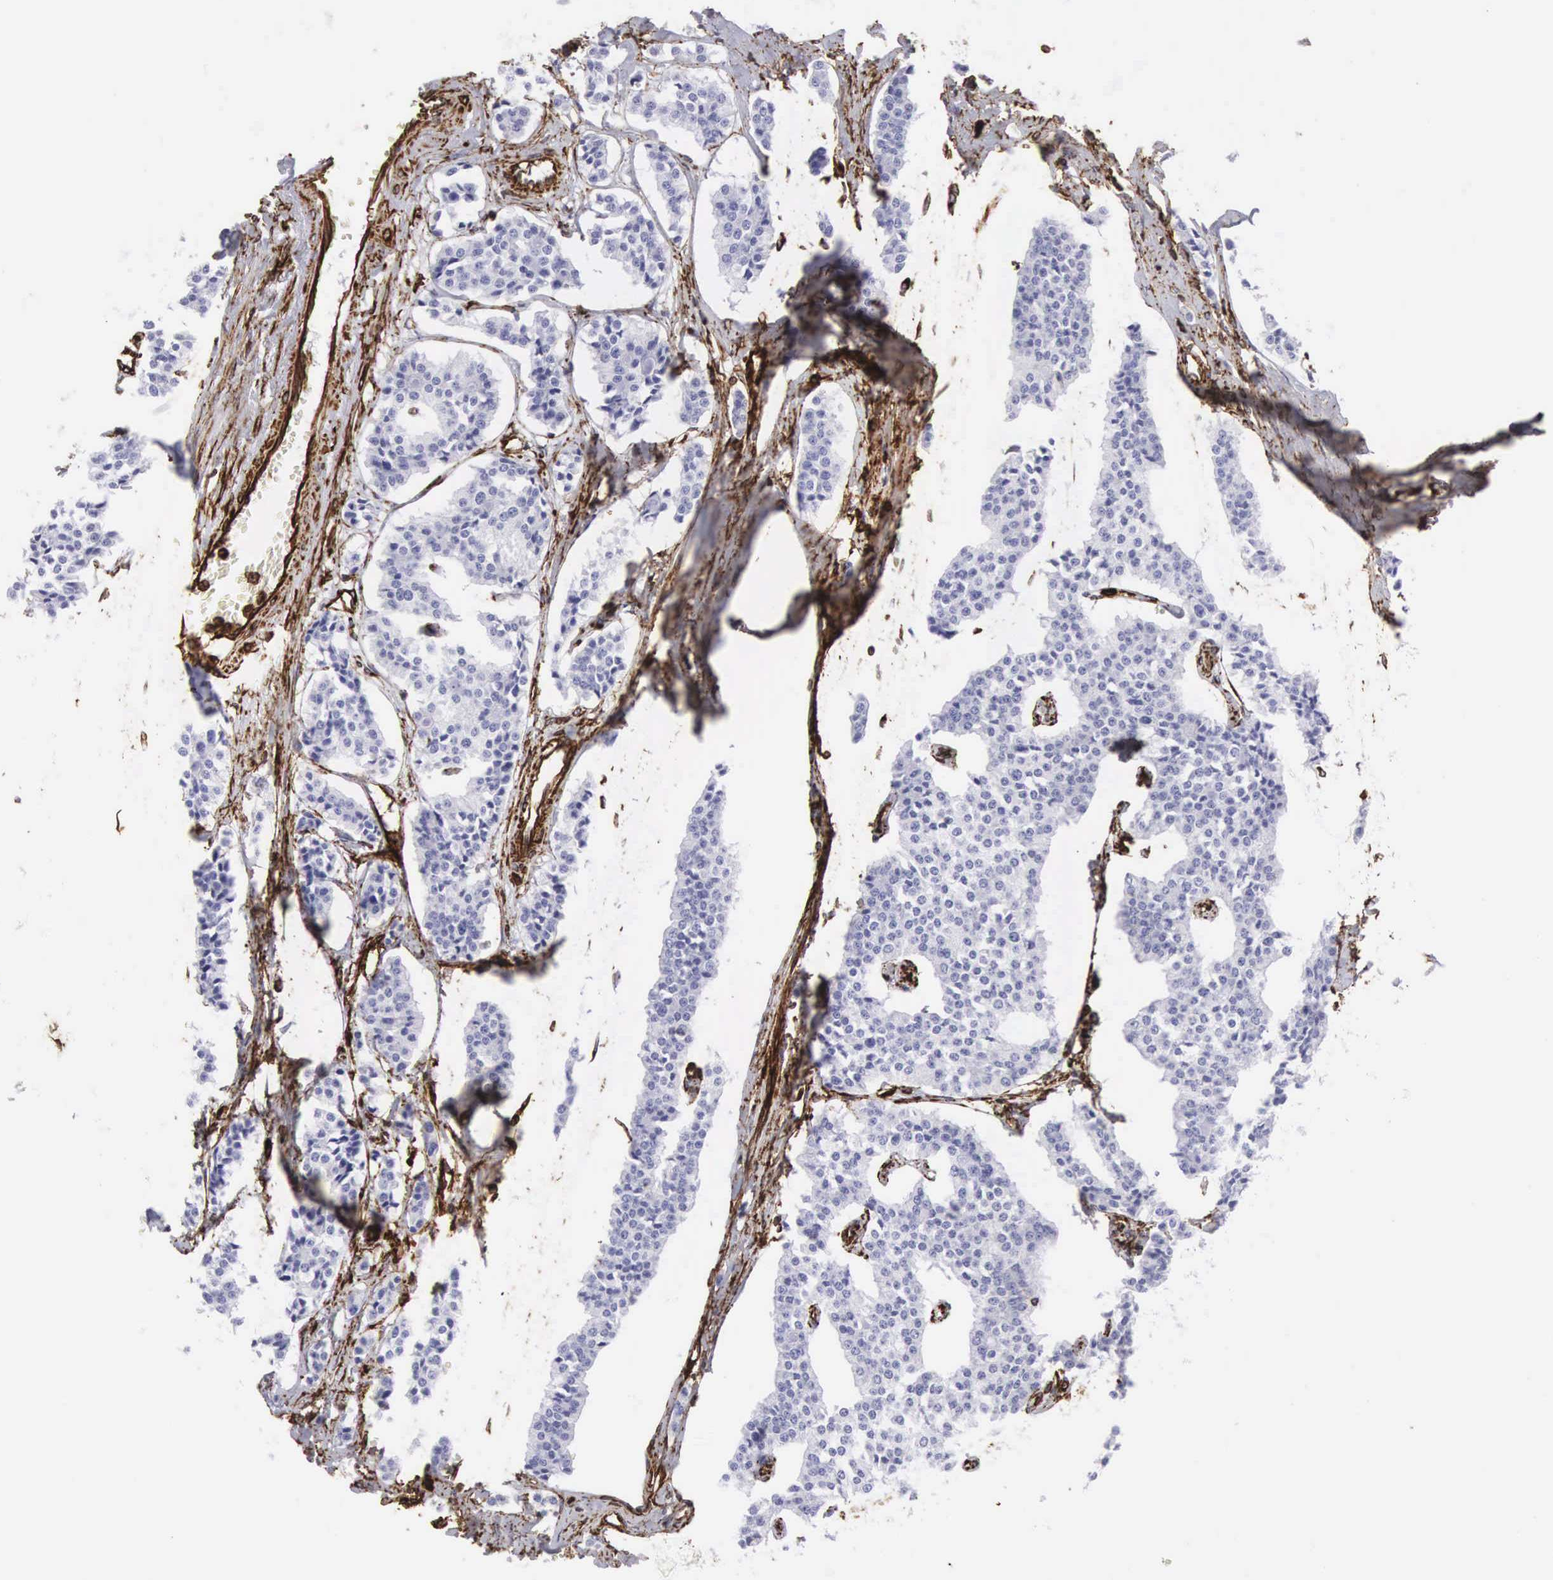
{"staining": {"intensity": "negative", "quantity": "none", "location": "none"}, "tissue": "carcinoid", "cell_type": "Tumor cells", "image_type": "cancer", "snomed": [{"axis": "morphology", "description": "Carcinoid, malignant, NOS"}, {"axis": "topography", "description": "Small intestine"}], "caption": "Protein analysis of carcinoid reveals no significant expression in tumor cells. Nuclei are stained in blue.", "gene": "VIM", "patient": {"sex": "male", "age": 63}}